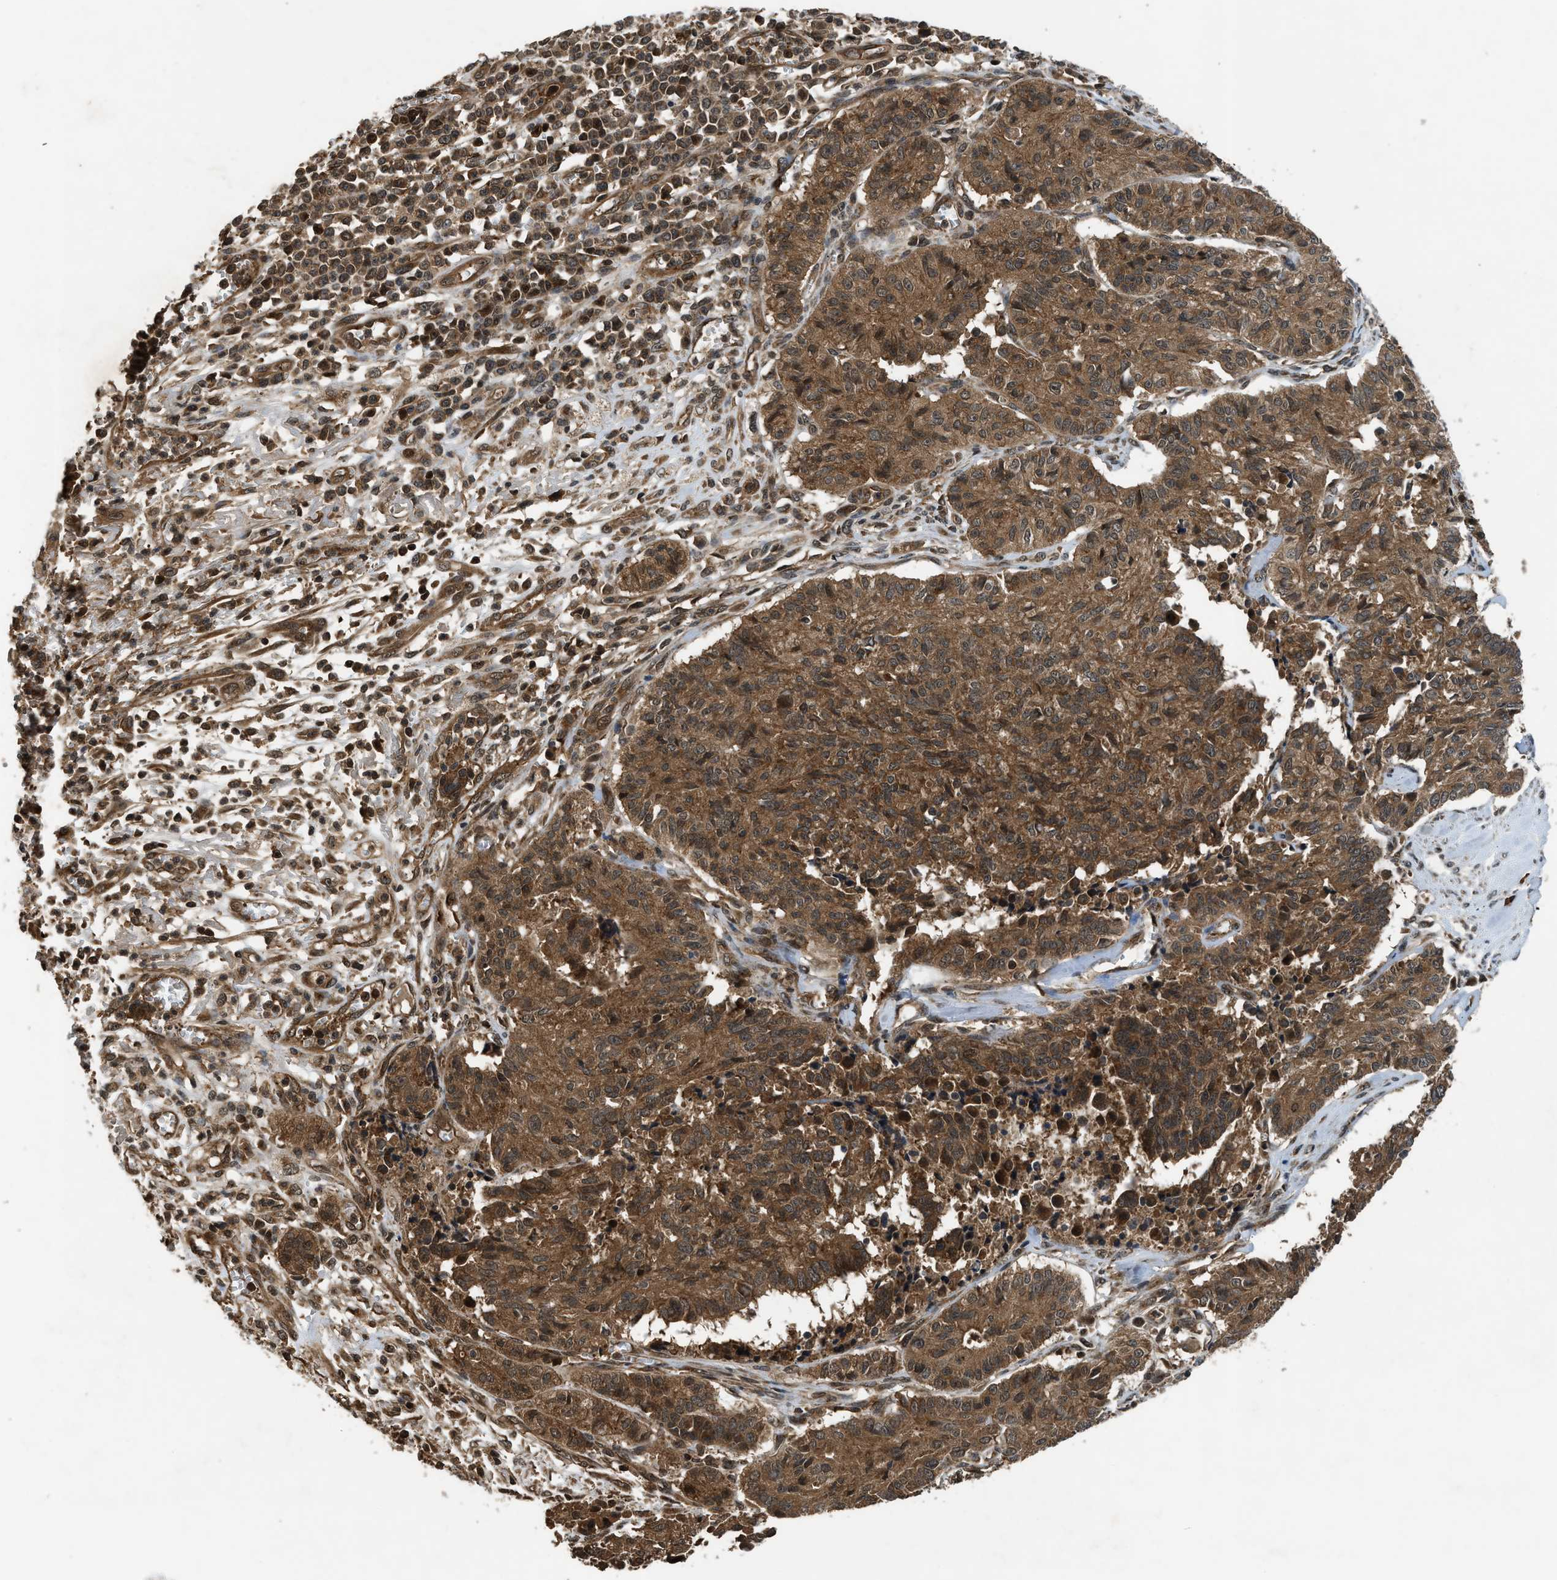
{"staining": {"intensity": "moderate", "quantity": ">75%", "location": "cytoplasmic/membranous"}, "tissue": "cervical cancer", "cell_type": "Tumor cells", "image_type": "cancer", "snomed": [{"axis": "morphology", "description": "Squamous cell carcinoma, NOS"}, {"axis": "topography", "description": "Cervix"}], "caption": "Protein expression analysis of cervical cancer displays moderate cytoplasmic/membranous expression in approximately >75% of tumor cells.", "gene": "RPS6KB1", "patient": {"sex": "female", "age": 35}}